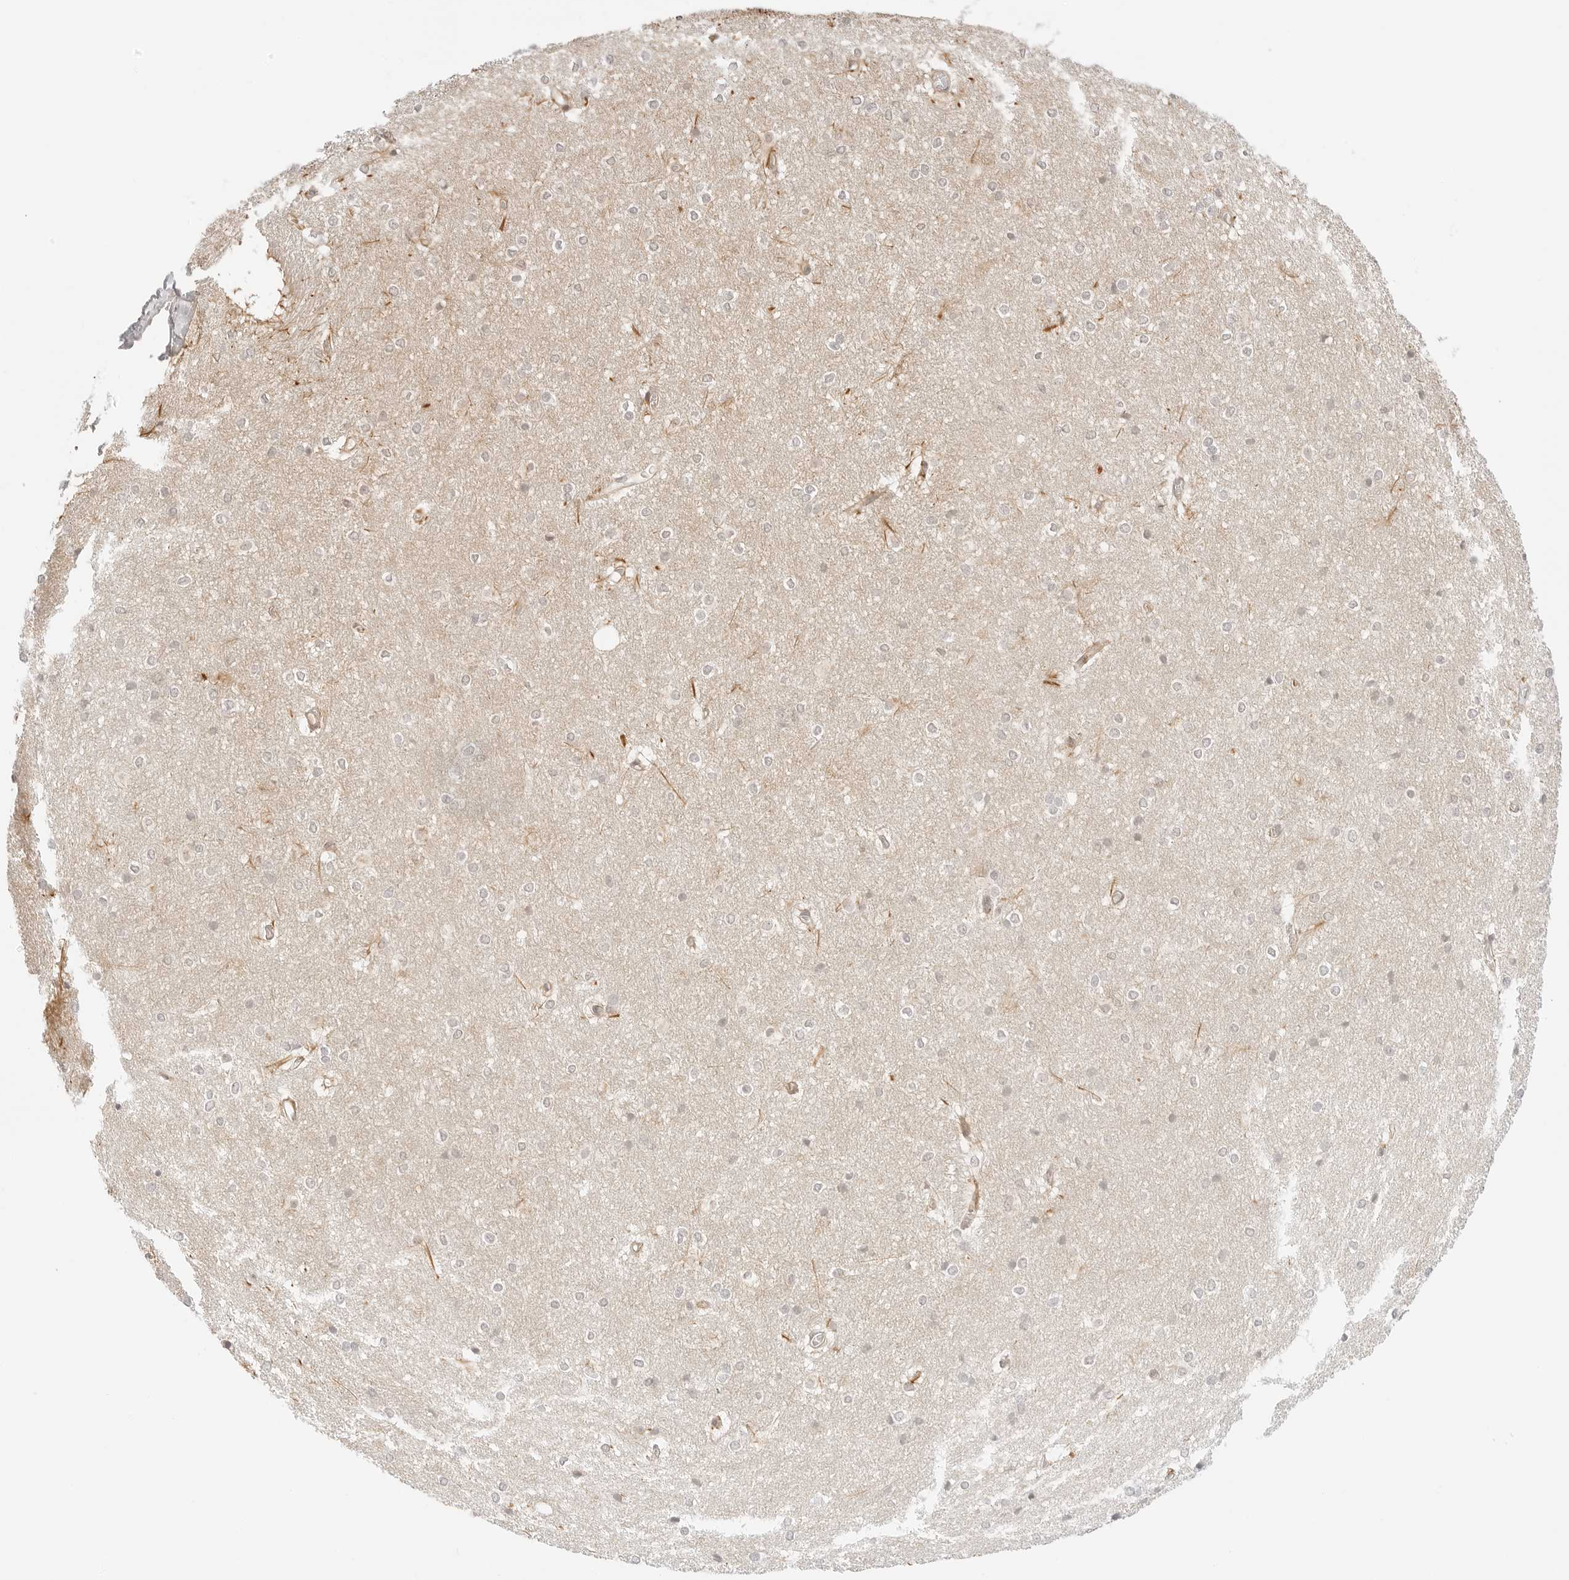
{"staining": {"intensity": "negative", "quantity": "none", "location": "none"}, "tissue": "caudate", "cell_type": "Glial cells", "image_type": "normal", "snomed": [{"axis": "morphology", "description": "Normal tissue, NOS"}, {"axis": "topography", "description": "Lateral ventricle wall"}], "caption": "Immunohistochemistry (IHC) histopathology image of normal human caudate stained for a protein (brown), which demonstrates no positivity in glial cells. (DAB (3,3'-diaminobenzidine) IHC visualized using brightfield microscopy, high magnification).", "gene": "GNAS", "patient": {"sex": "female", "age": 19}}